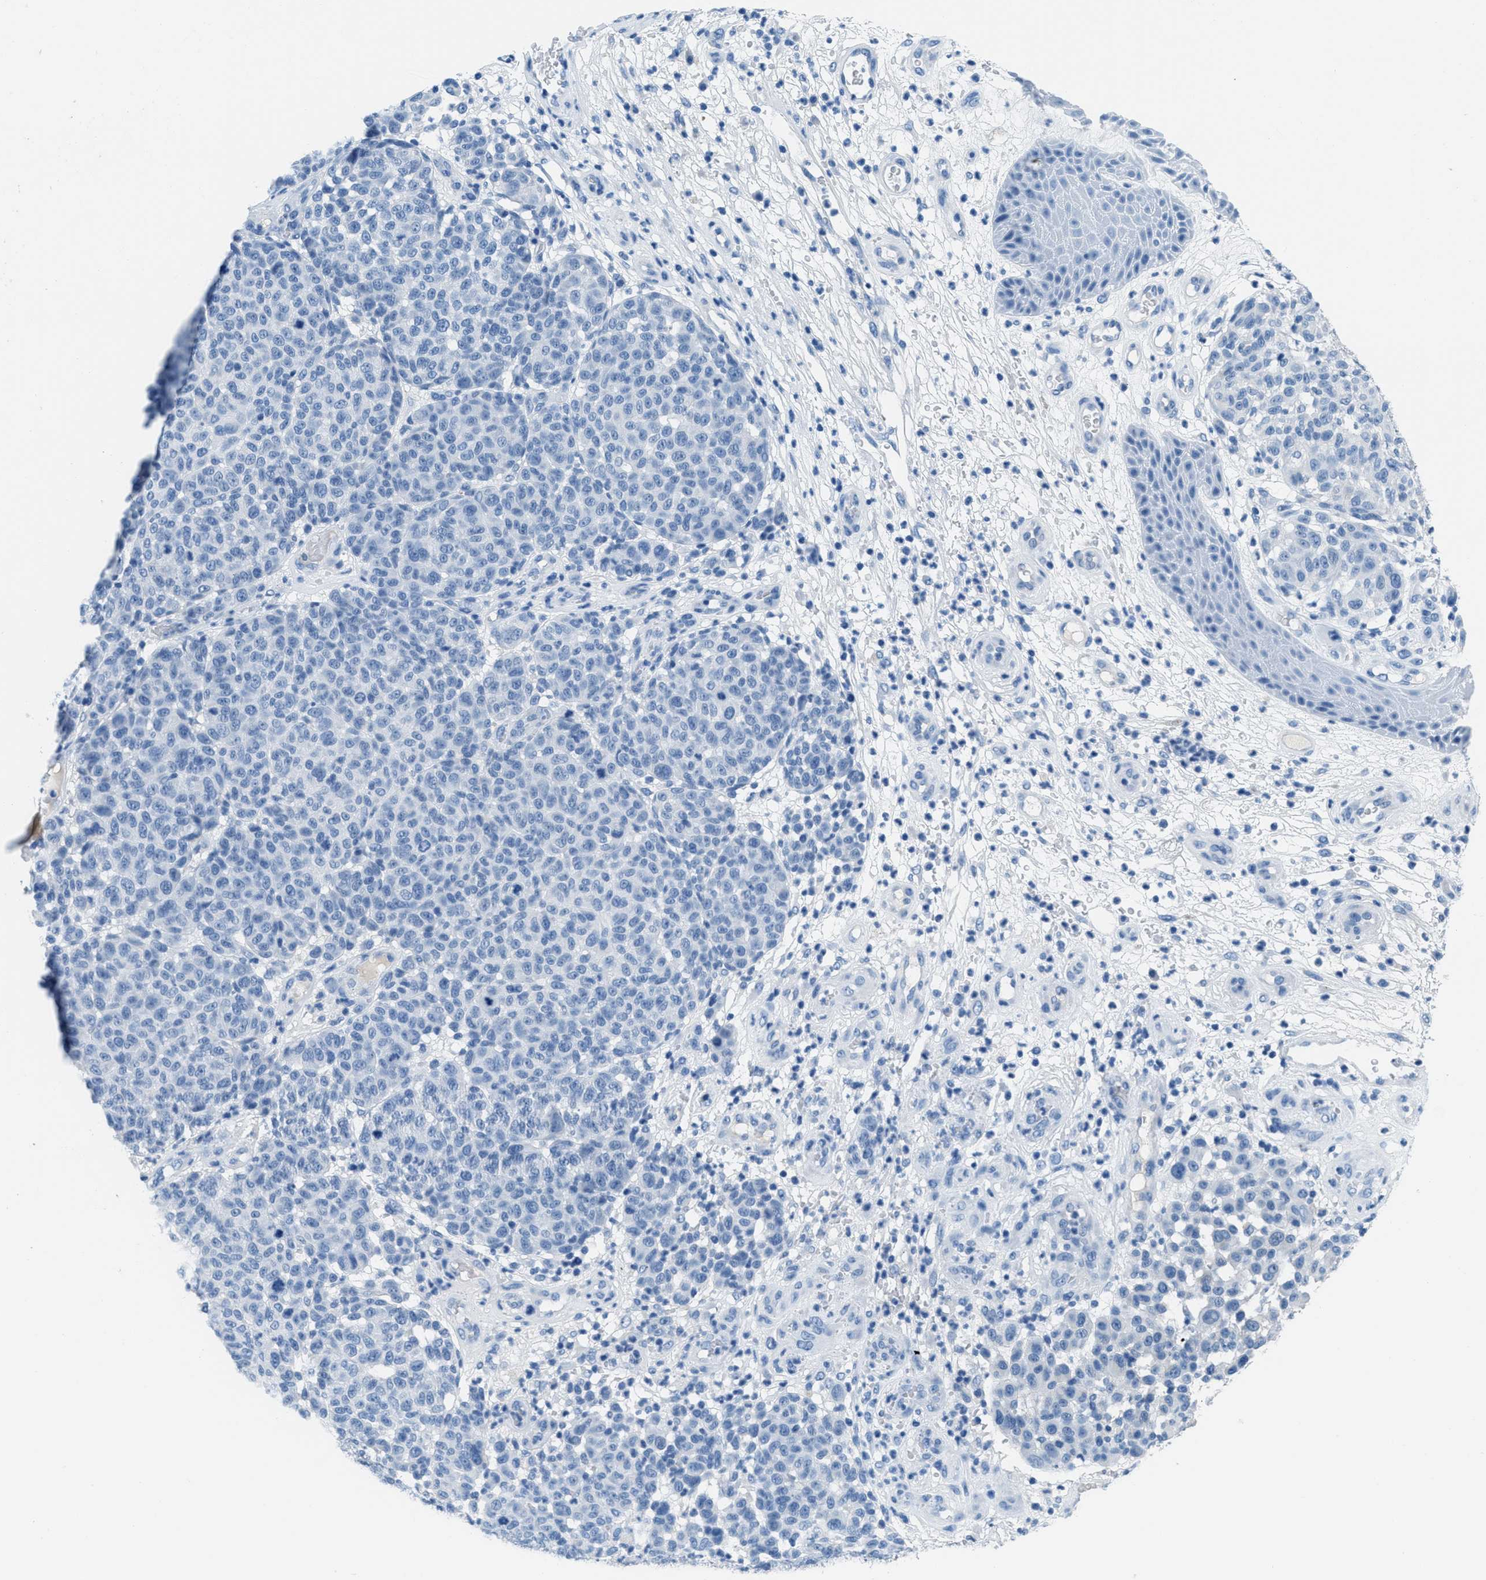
{"staining": {"intensity": "negative", "quantity": "none", "location": "none"}, "tissue": "melanoma", "cell_type": "Tumor cells", "image_type": "cancer", "snomed": [{"axis": "morphology", "description": "Malignant melanoma, NOS"}, {"axis": "topography", "description": "Skin"}], "caption": "The micrograph displays no staining of tumor cells in melanoma. Nuclei are stained in blue.", "gene": "MGARP", "patient": {"sex": "male", "age": 59}}